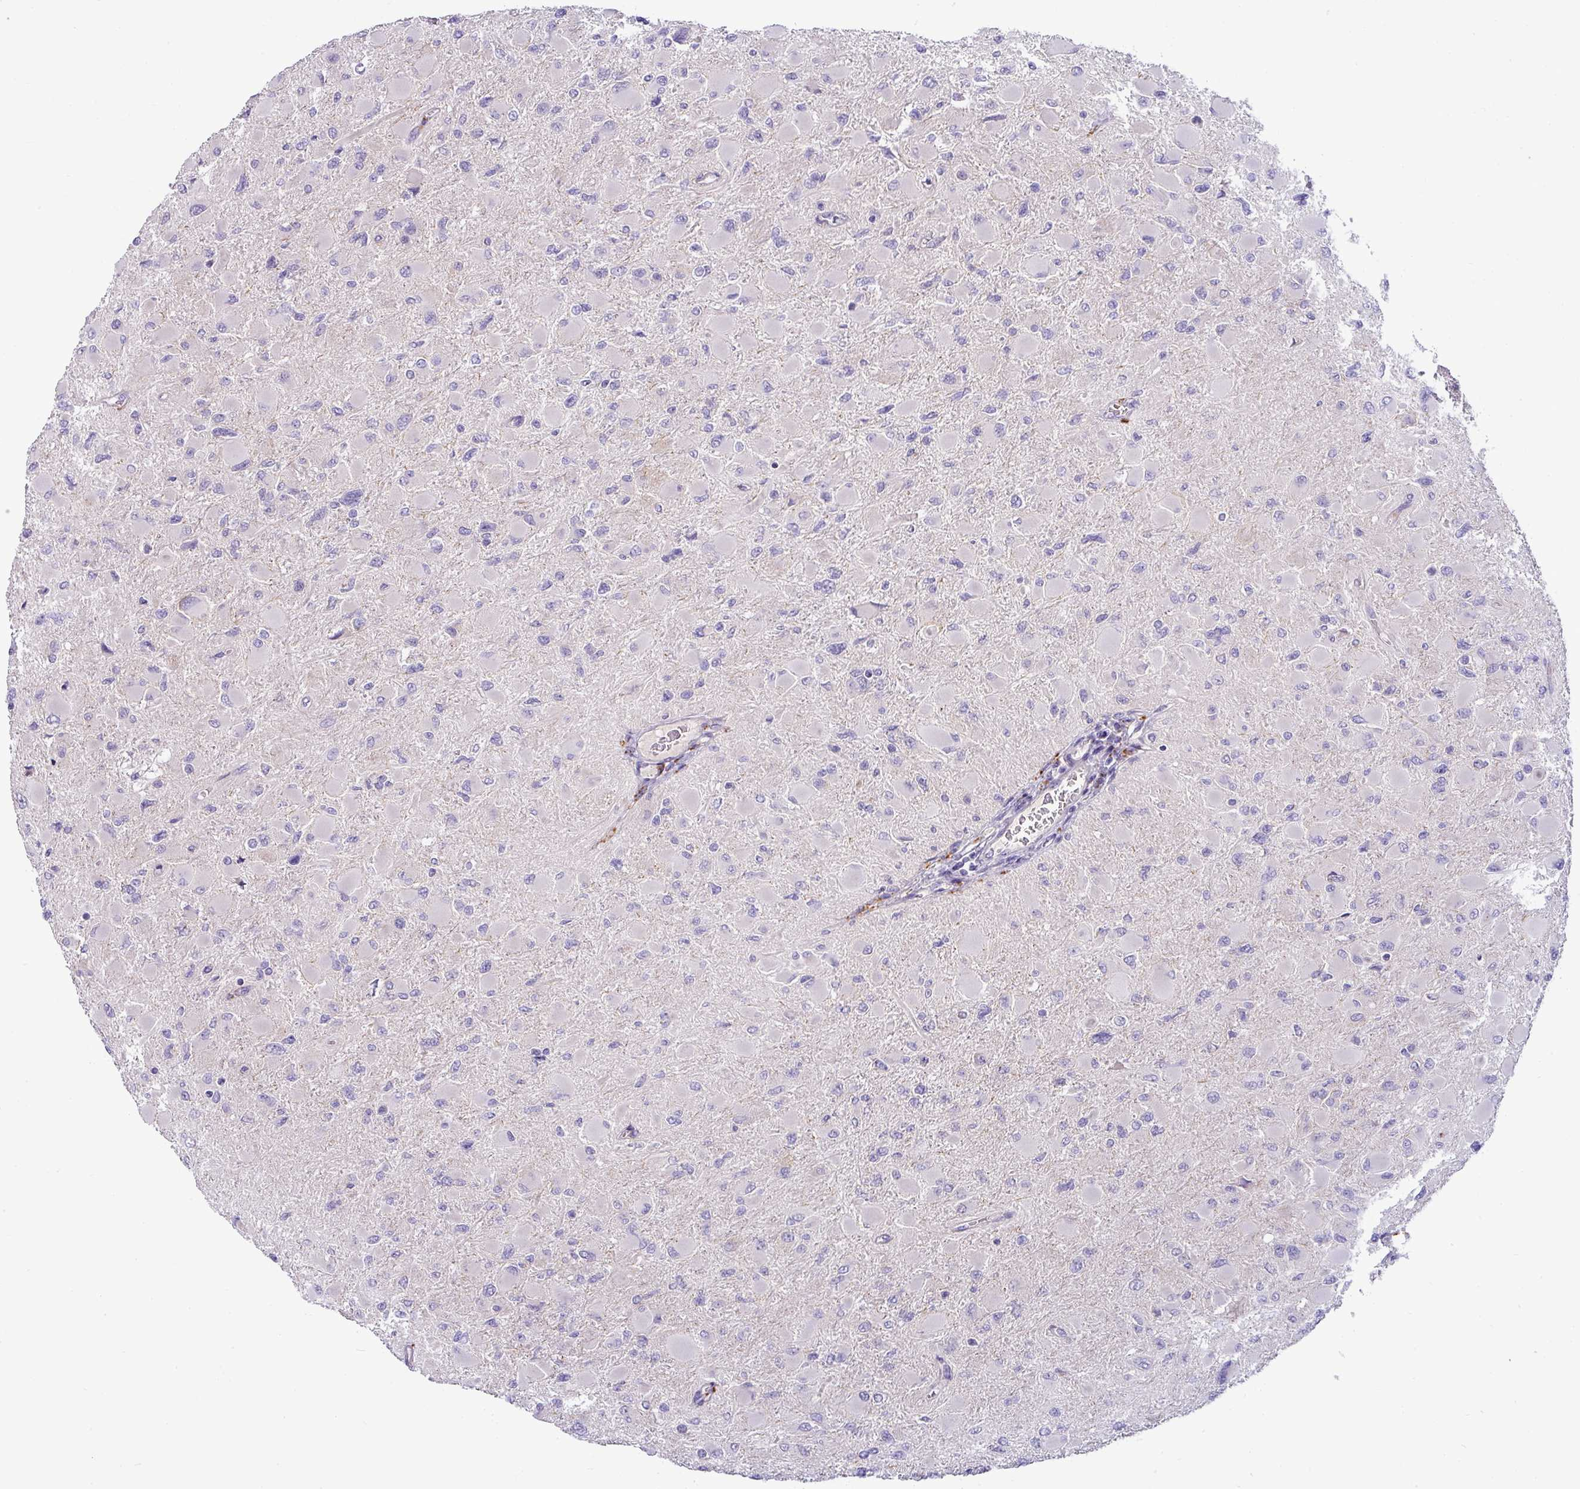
{"staining": {"intensity": "negative", "quantity": "none", "location": "none"}, "tissue": "glioma", "cell_type": "Tumor cells", "image_type": "cancer", "snomed": [{"axis": "morphology", "description": "Glioma, malignant, High grade"}, {"axis": "topography", "description": "Cerebral cortex"}], "caption": "High magnification brightfield microscopy of malignant glioma (high-grade) stained with DAB (brown) and counterstained with hematoxylin (blue): tumor cells show no significant positivity. (Stains: DAB (3,3'-diaminobenzidine) IHC with hematoxylin counter stain, Microscopy: brightfield microscopy at high magnification).", "gene": "ACAP3", "patient": {"sex": "female", "age": 36}}